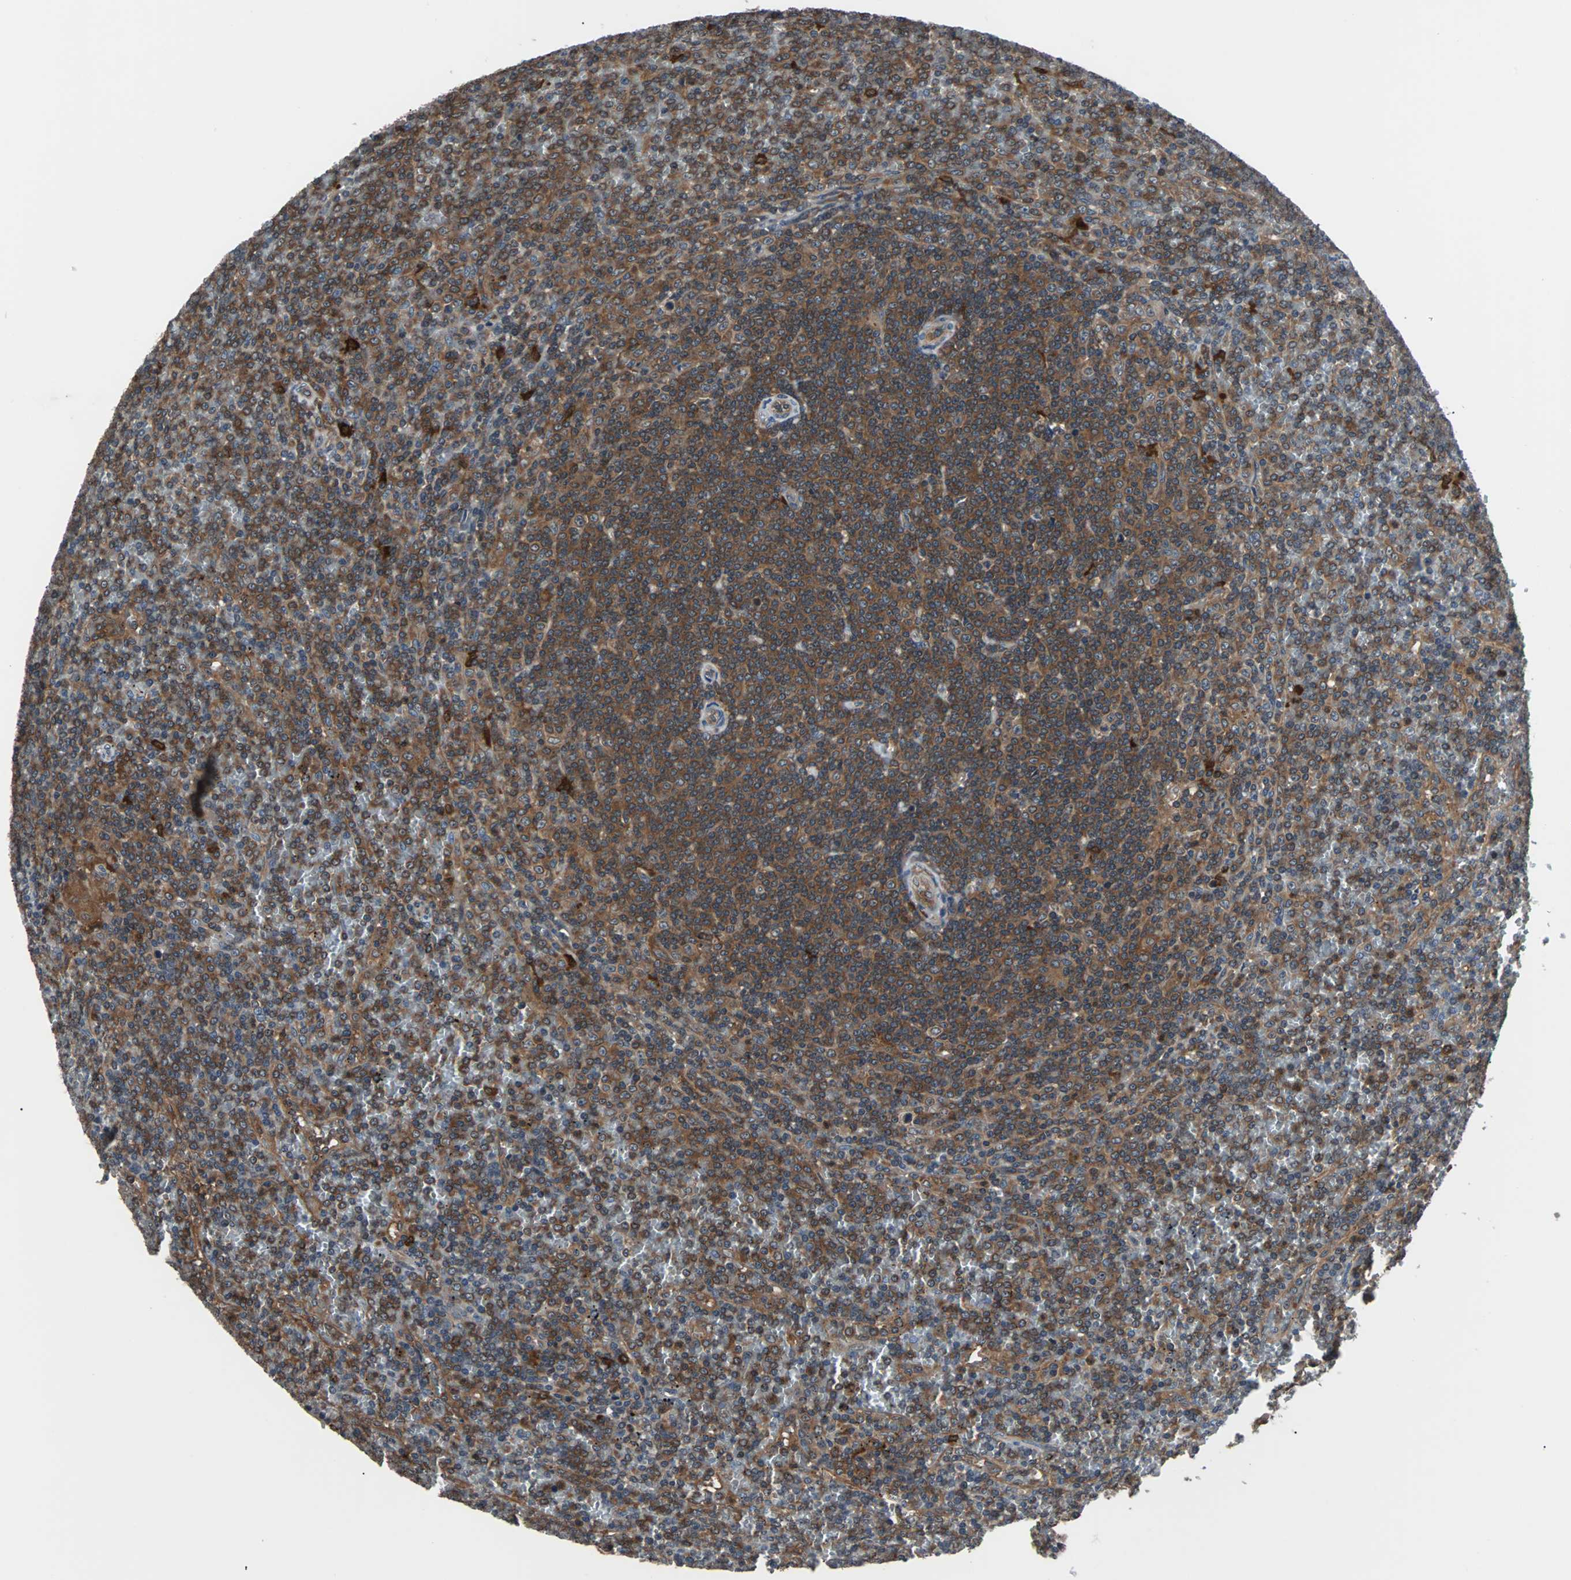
{"staining": {"intensity": "moderate", "quantity": ">75%", "location": "cytoplasmic/membranous"}, "tissue": "lymphoma", "cell_type": "Tumor cells", "image_type": "cancer", "snomed": [{"axis": "morphology", "description": "Malignant lymphoma, non-Hodgkin's type, Low grade"}, {"axis": "topography", "description": "Spleen"}], "caption": "Moderate cytoplasmic/membranous expression is present in about >75% of tumor cells in lymphoma. (DAB IHC with brightfield microscopy, high magnification).", "gene": "PAK1", "patient": {"sex": "female", "age": 19}}